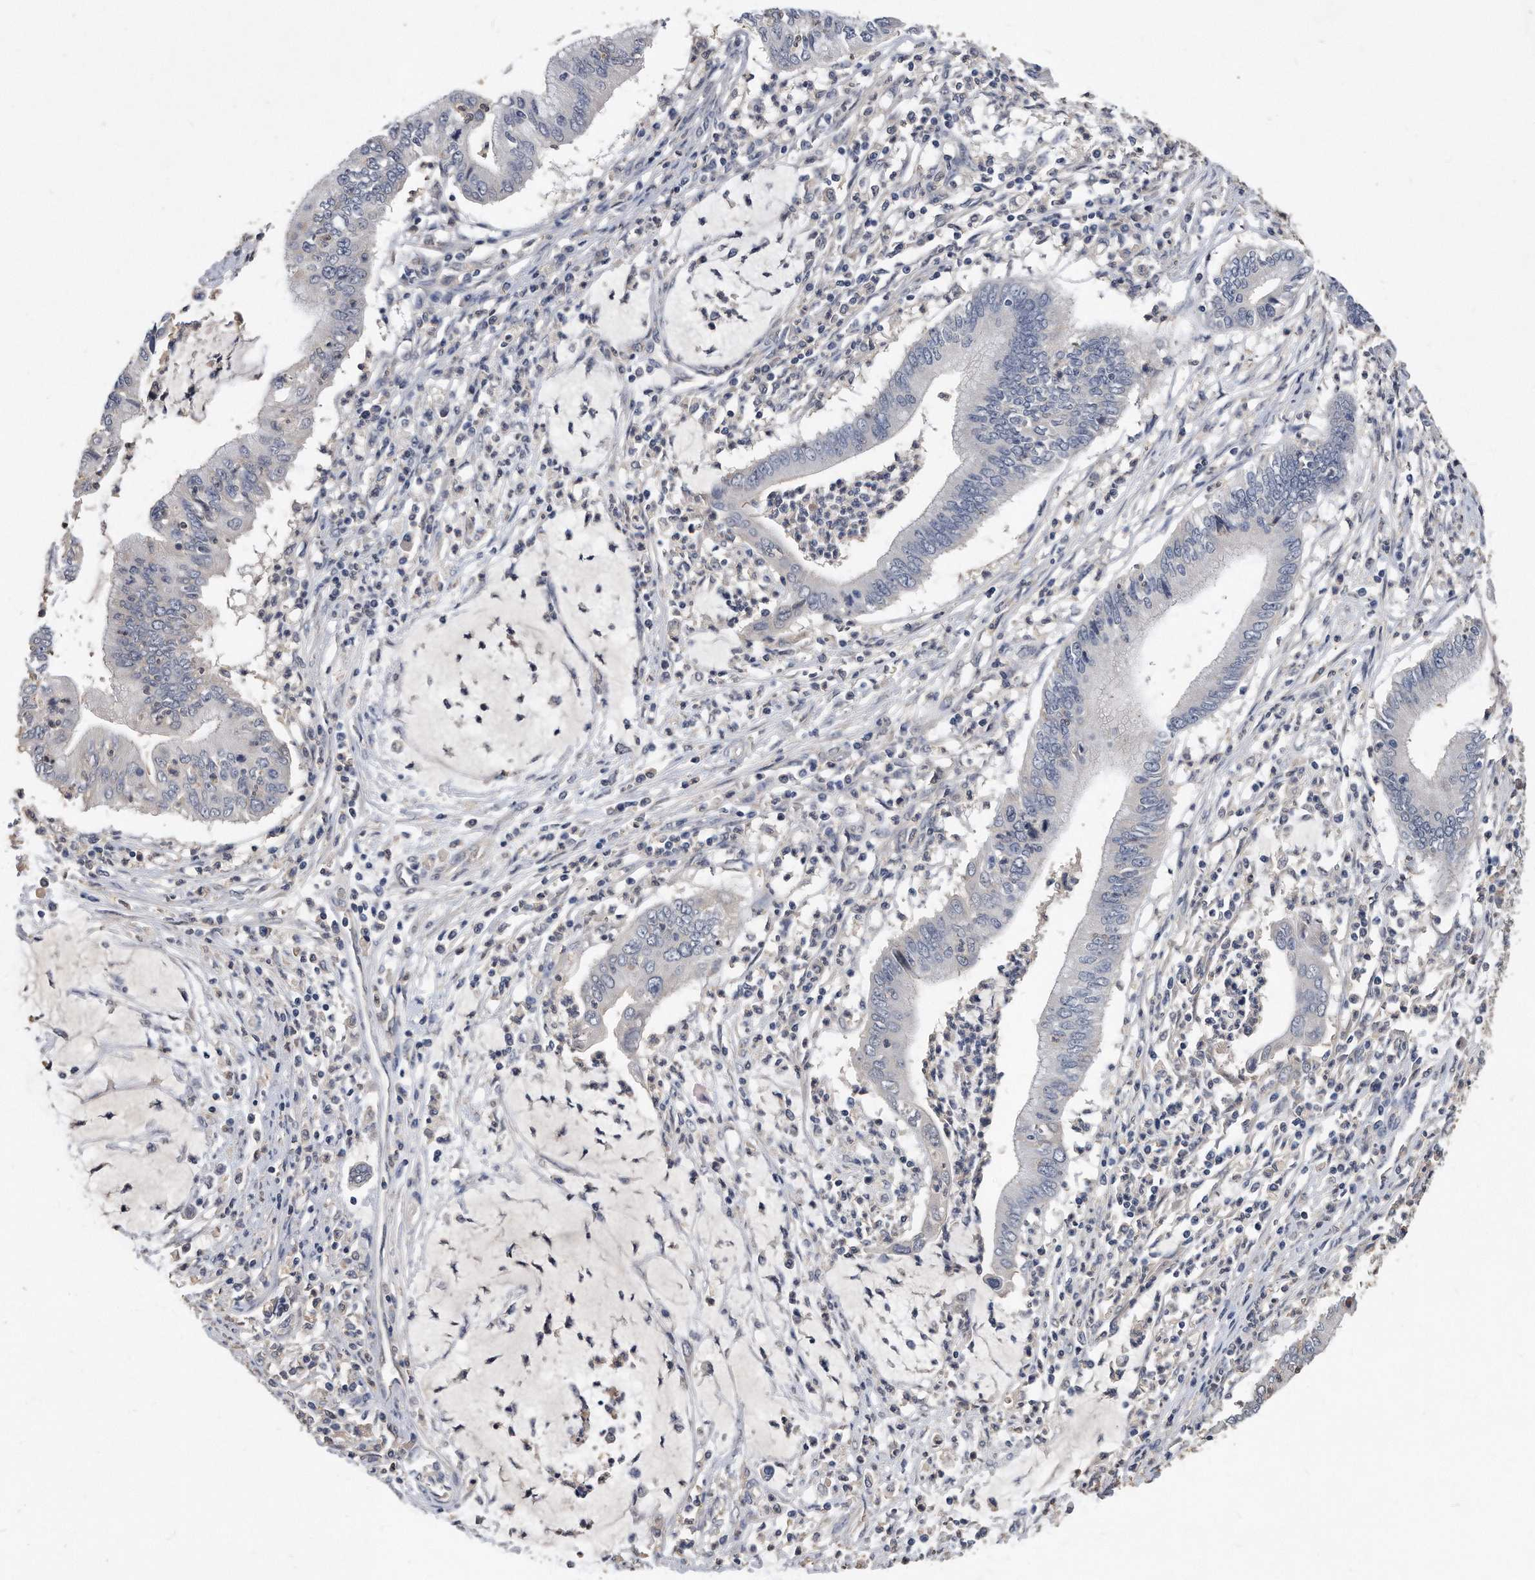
{"staining": {"intensity": "negative", "quantity": "none", "location": "none"}, "tissue": "cervical cancer", "cell_type": "Tumor cells", "image_type": "cancer", "snomed": [{"axis": "morphology", "description": "Adenocarcinoma, NOS"}, {"axis": "topography", "description": "Cervix"}], "caption": "This is a histopathology image of immunohistochemistry staining of adenocarcinoma (cervical), which shows no staining in tumor cells.", "gene": "HOMER3", "patient": {"sex": "female", "age": 36}}